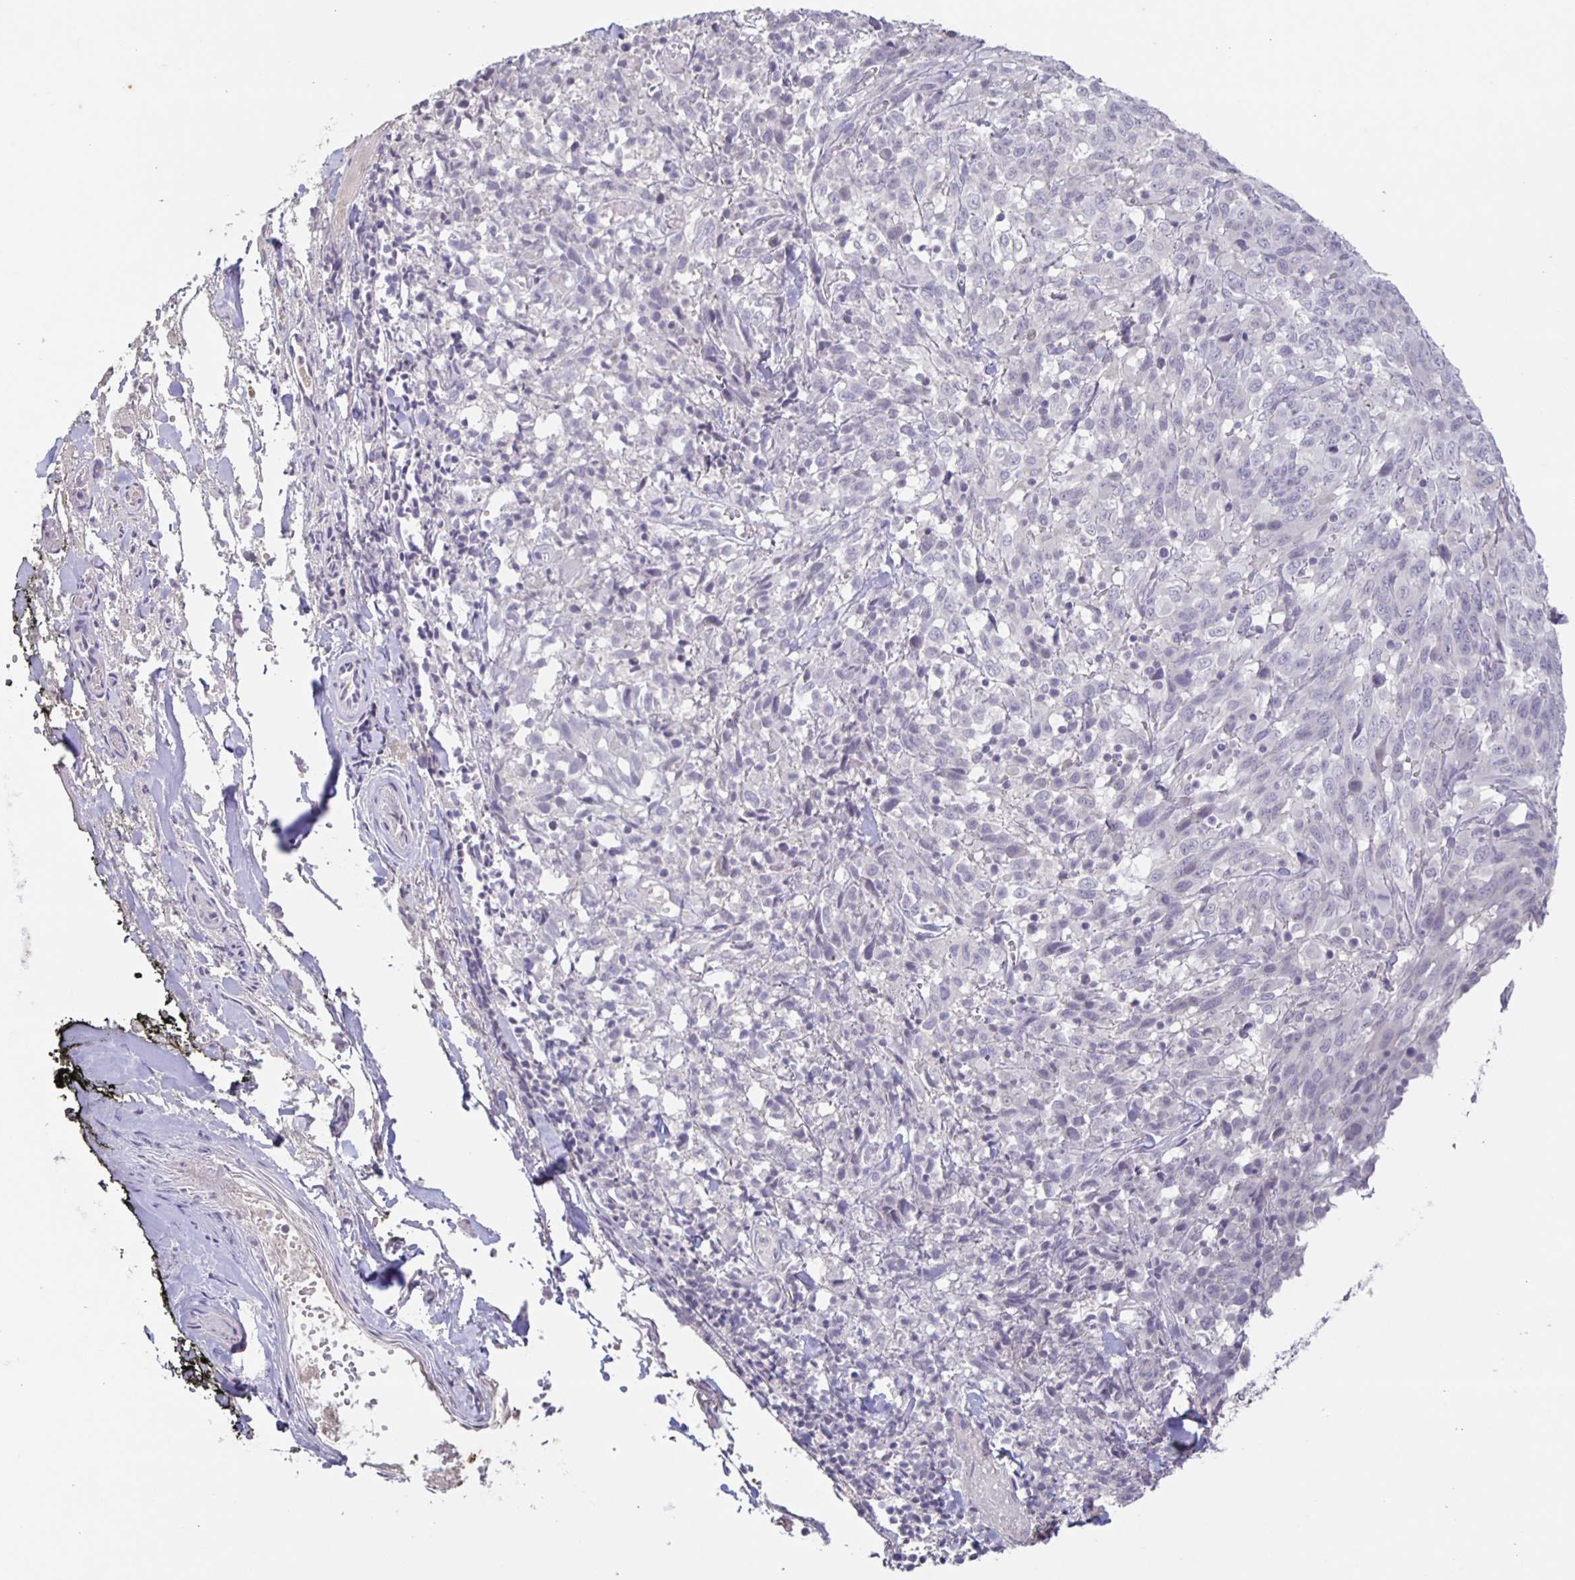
{"staining": {"intensity": "negative", "quantity": "none", "location": "none"}, "tissue": "melanoma", "cell_type": "Tumor cells", "image_type": "cancer", "snomed": [{"axis": "morphology", "description": "Malignant melanoma, NOS"}, {"axis": "topography", "description": "Skin"}], "caption": "IHC histopathology image of neoplastic tissue: malignant melanoma stained with DAB exhibits no significant protein staining in tumor cells. (Stains: DAB immunohistochemistry with hematoxylin counter stain, Microscopy: brightfield microscopy at high magnification).", "gene": "INSL5", "patient": {"sex": "female", "age": 91}}